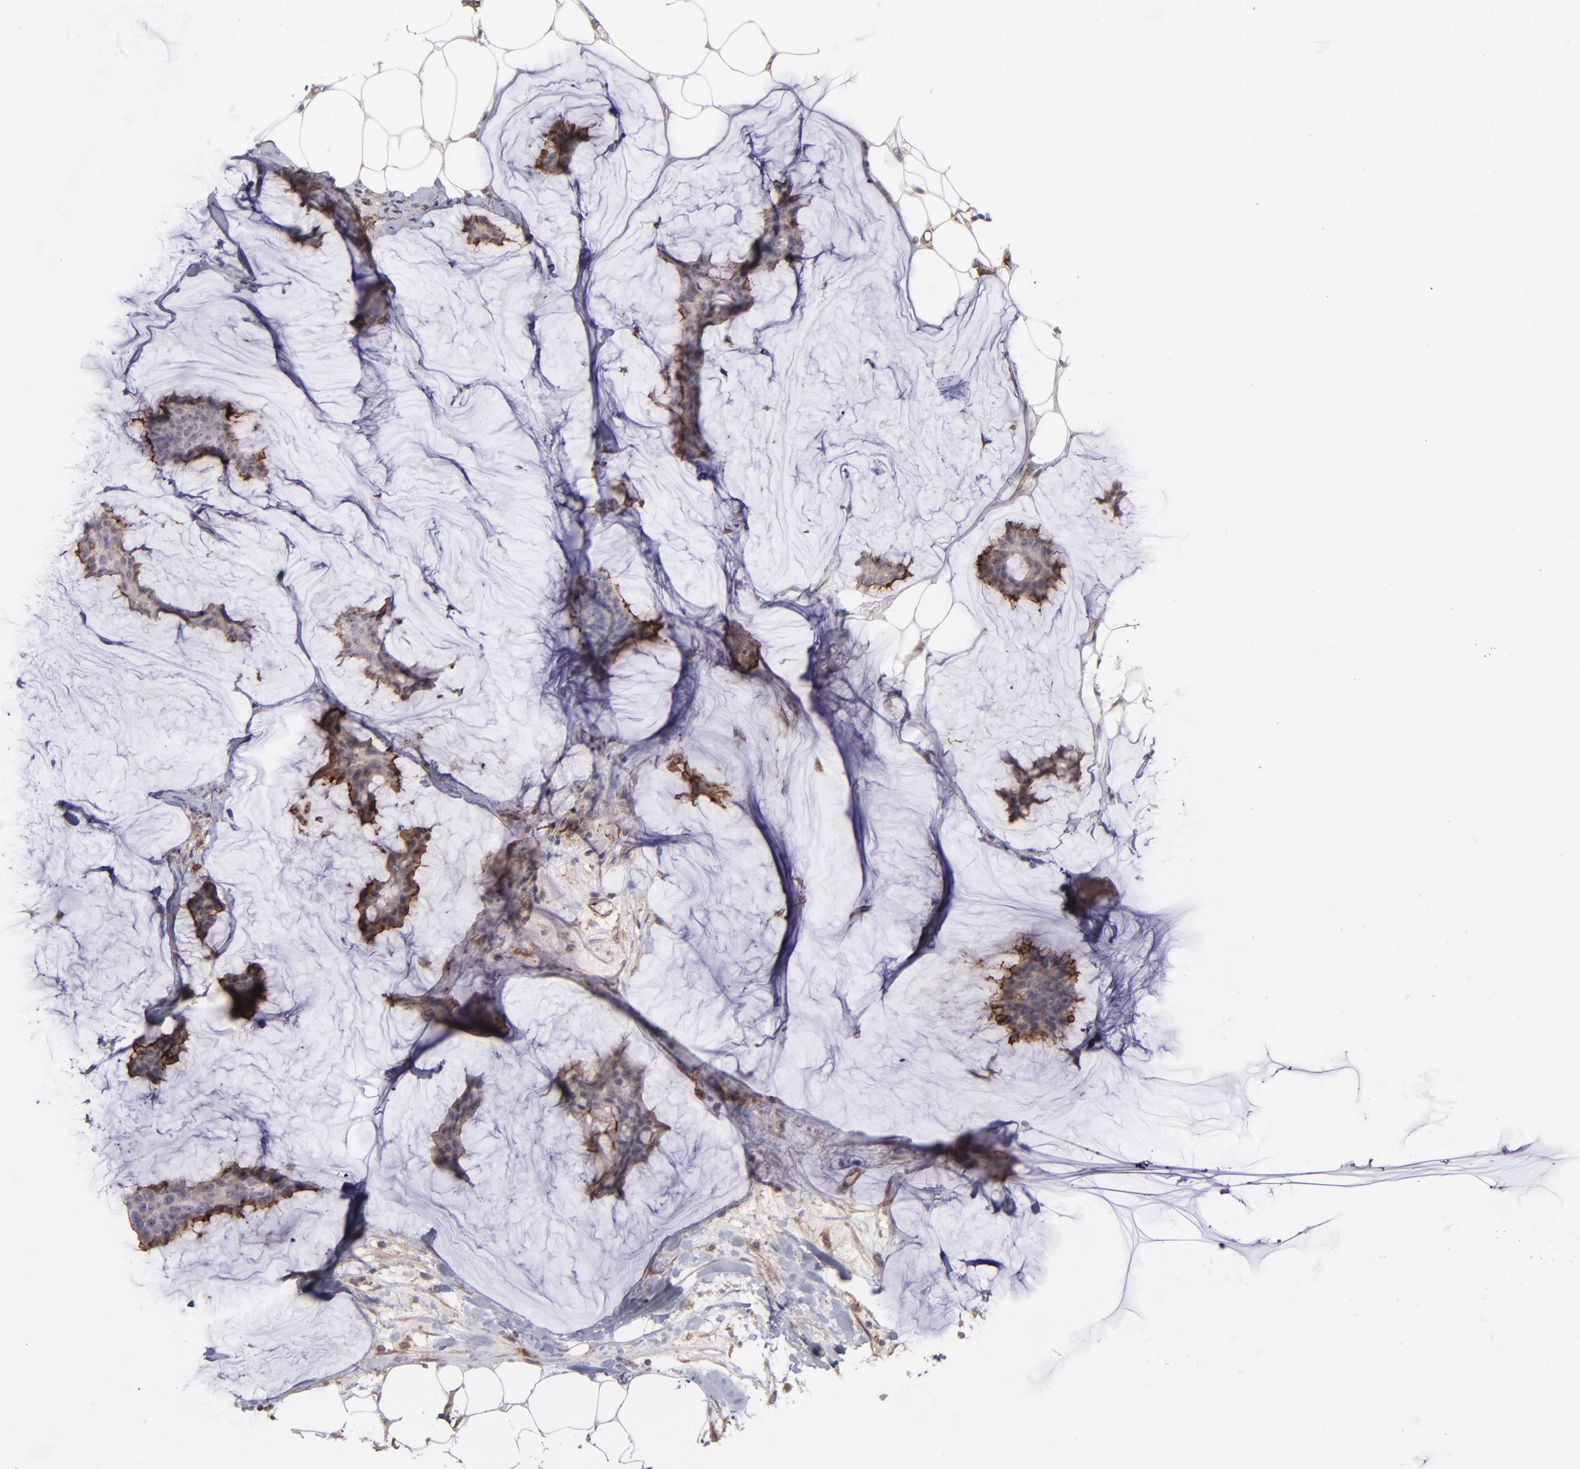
{"staining": {"intensity": "moderate", "quantity": "25%-75%", "location": "cytoplasmic/membranous"}, "tissue": "breast cancer", "cell_type": "Tumor cells", "image_type": "cancer", "snomed": [{"axis": "morphology", "description": "Duct carcinoma"}, {"axis": "topography", "description": "Breast"}], "caption": "Immunohistochemistry (IHC) of human breast invasive ductal carcinoma exhibits medium levels of moderate cytoplasmic/membranous positivity in about 25%-75% of tumor cells.", "gene": "ICAM1", "patient": {"sex": "female", "age": 93}}